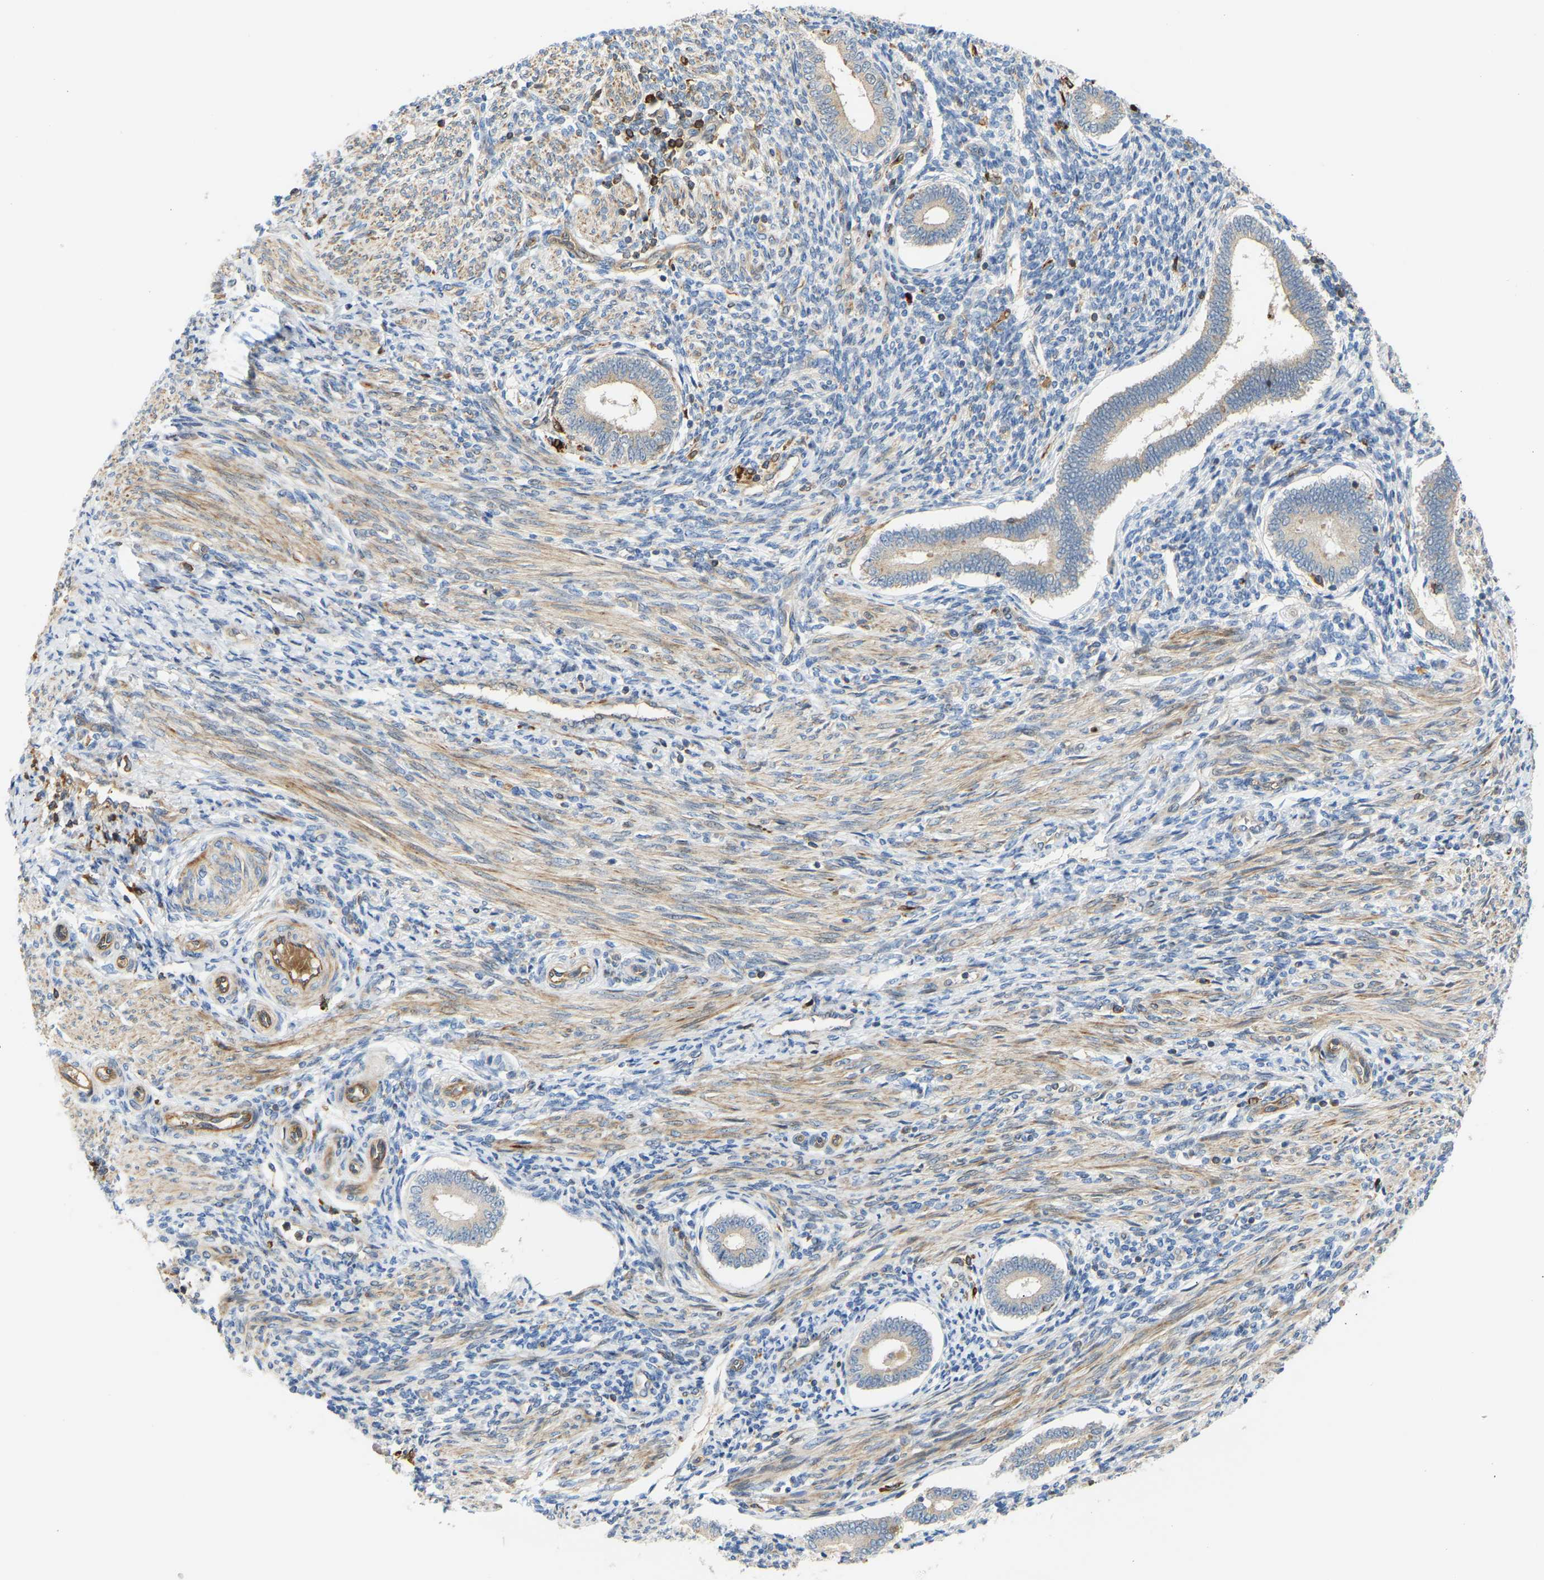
{"staining": {"intensity": "moderate", "quantity": "<25%", "location": "cytoplasmic/membranous"}, "tissue": "endometrium", "cell_type": "Cells in endometrial stroma", "image_type": "normal", "snomed": [{"axis": "morphology", "description": "Normal tissue, NOS"}, {"axis": "topography", "description": "Endometrium"}], "caption": "Endometrium stained with DAB immunohistochemistry demonstrates low levels of moderate cytoplasmic/membranous staining in about <25% of cells in endometrial stroma.", "gene": "PLCG2", "patient": {"sex": "female", "age": 42}}